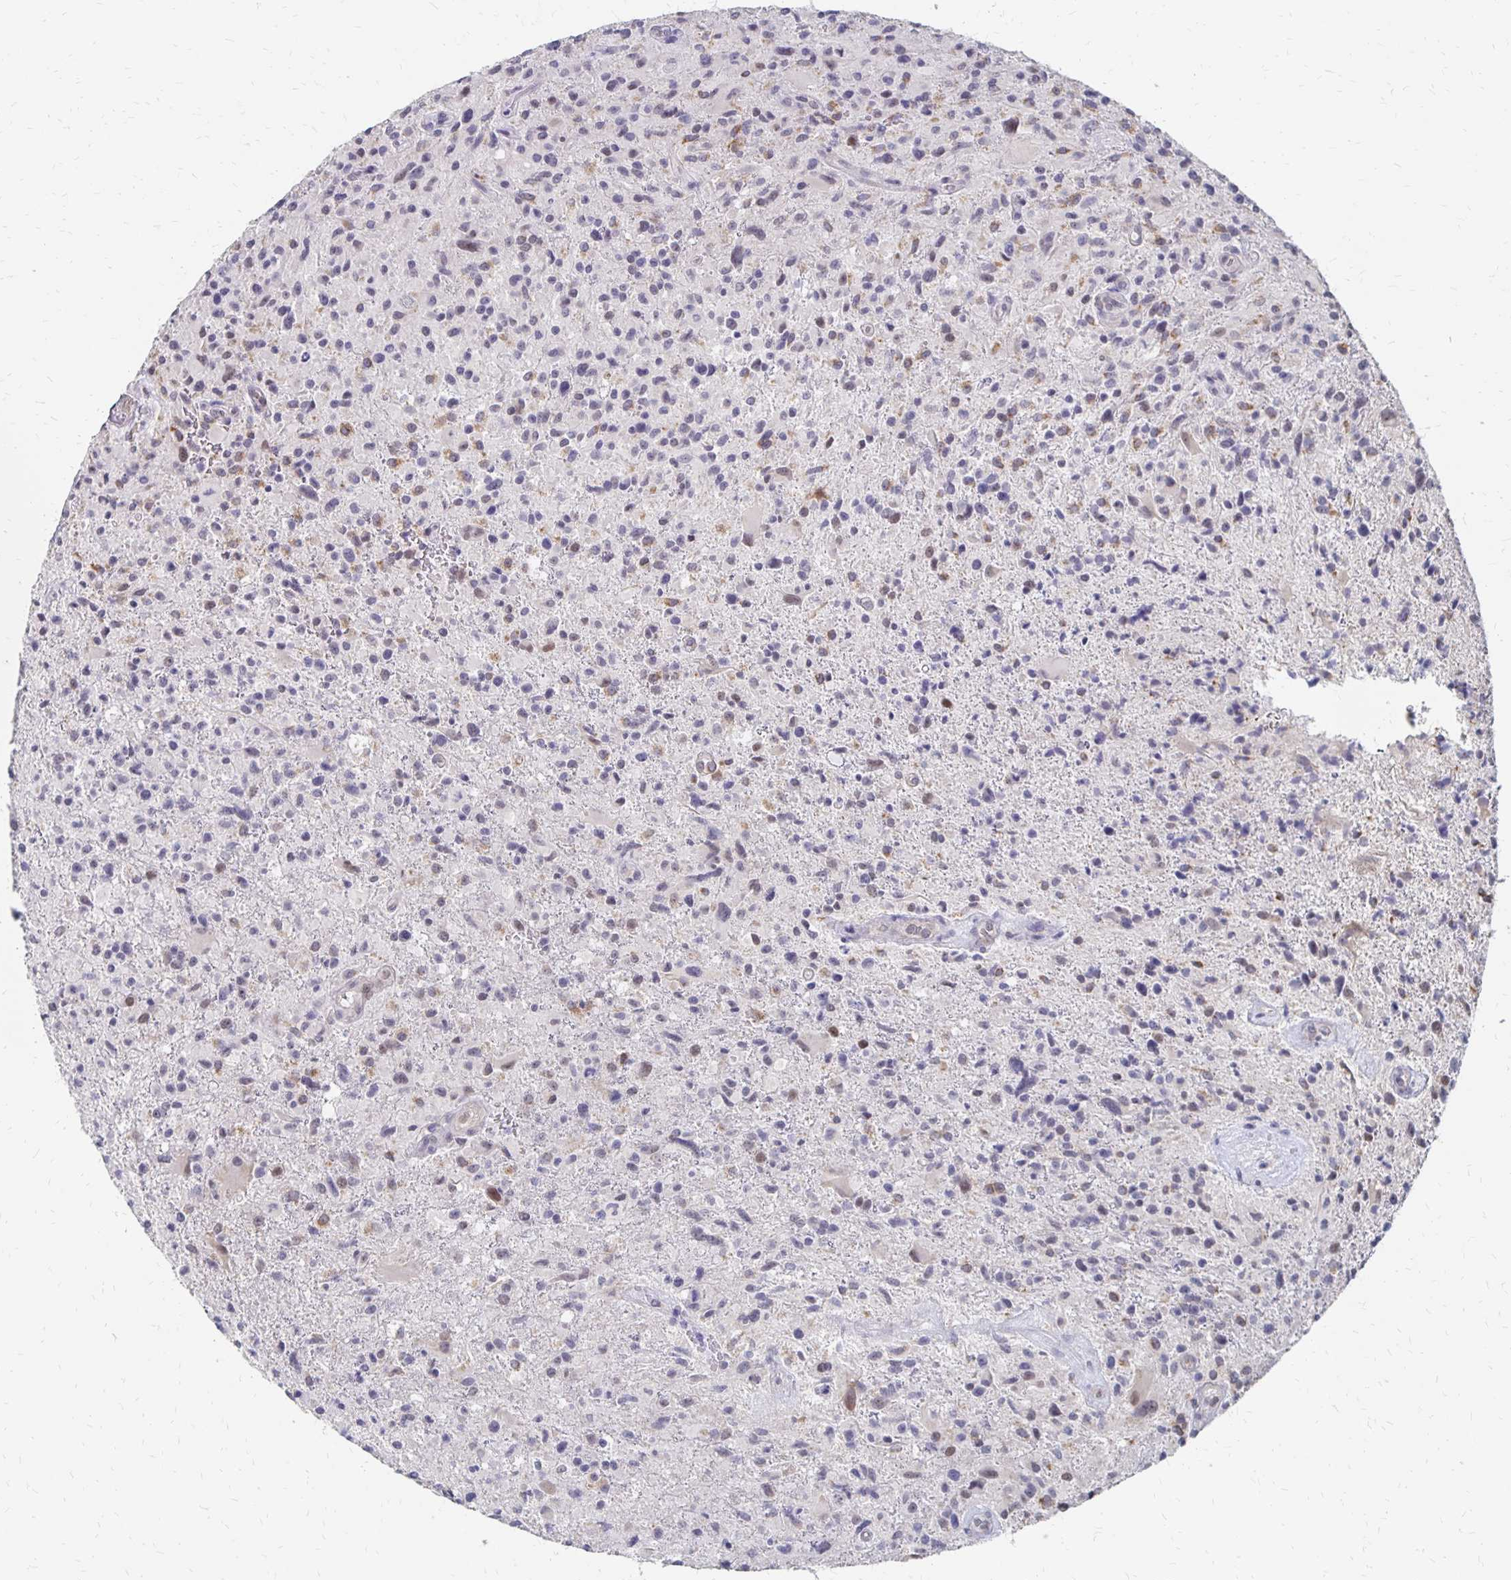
{"staining": {"intensity": "weak", "quantity": "<25%", "location": "cytoplasmic/membranous,nuclear"}, "tissue": "glioma", "cell_type": "Tumor cells", "image_type": "cancer", "snomed": [{"axis": "morphology", "description": "Glioma, malignant, High grade"}, {"axis": "topography", "description": "Brain"}], "caption": "An immunohistochemistry photomicrograph of glioma is shown. There is no staining in tumor cells of glioma.", "gene": "ATOSB", "patient": {"sex": "male", "age": 63}}